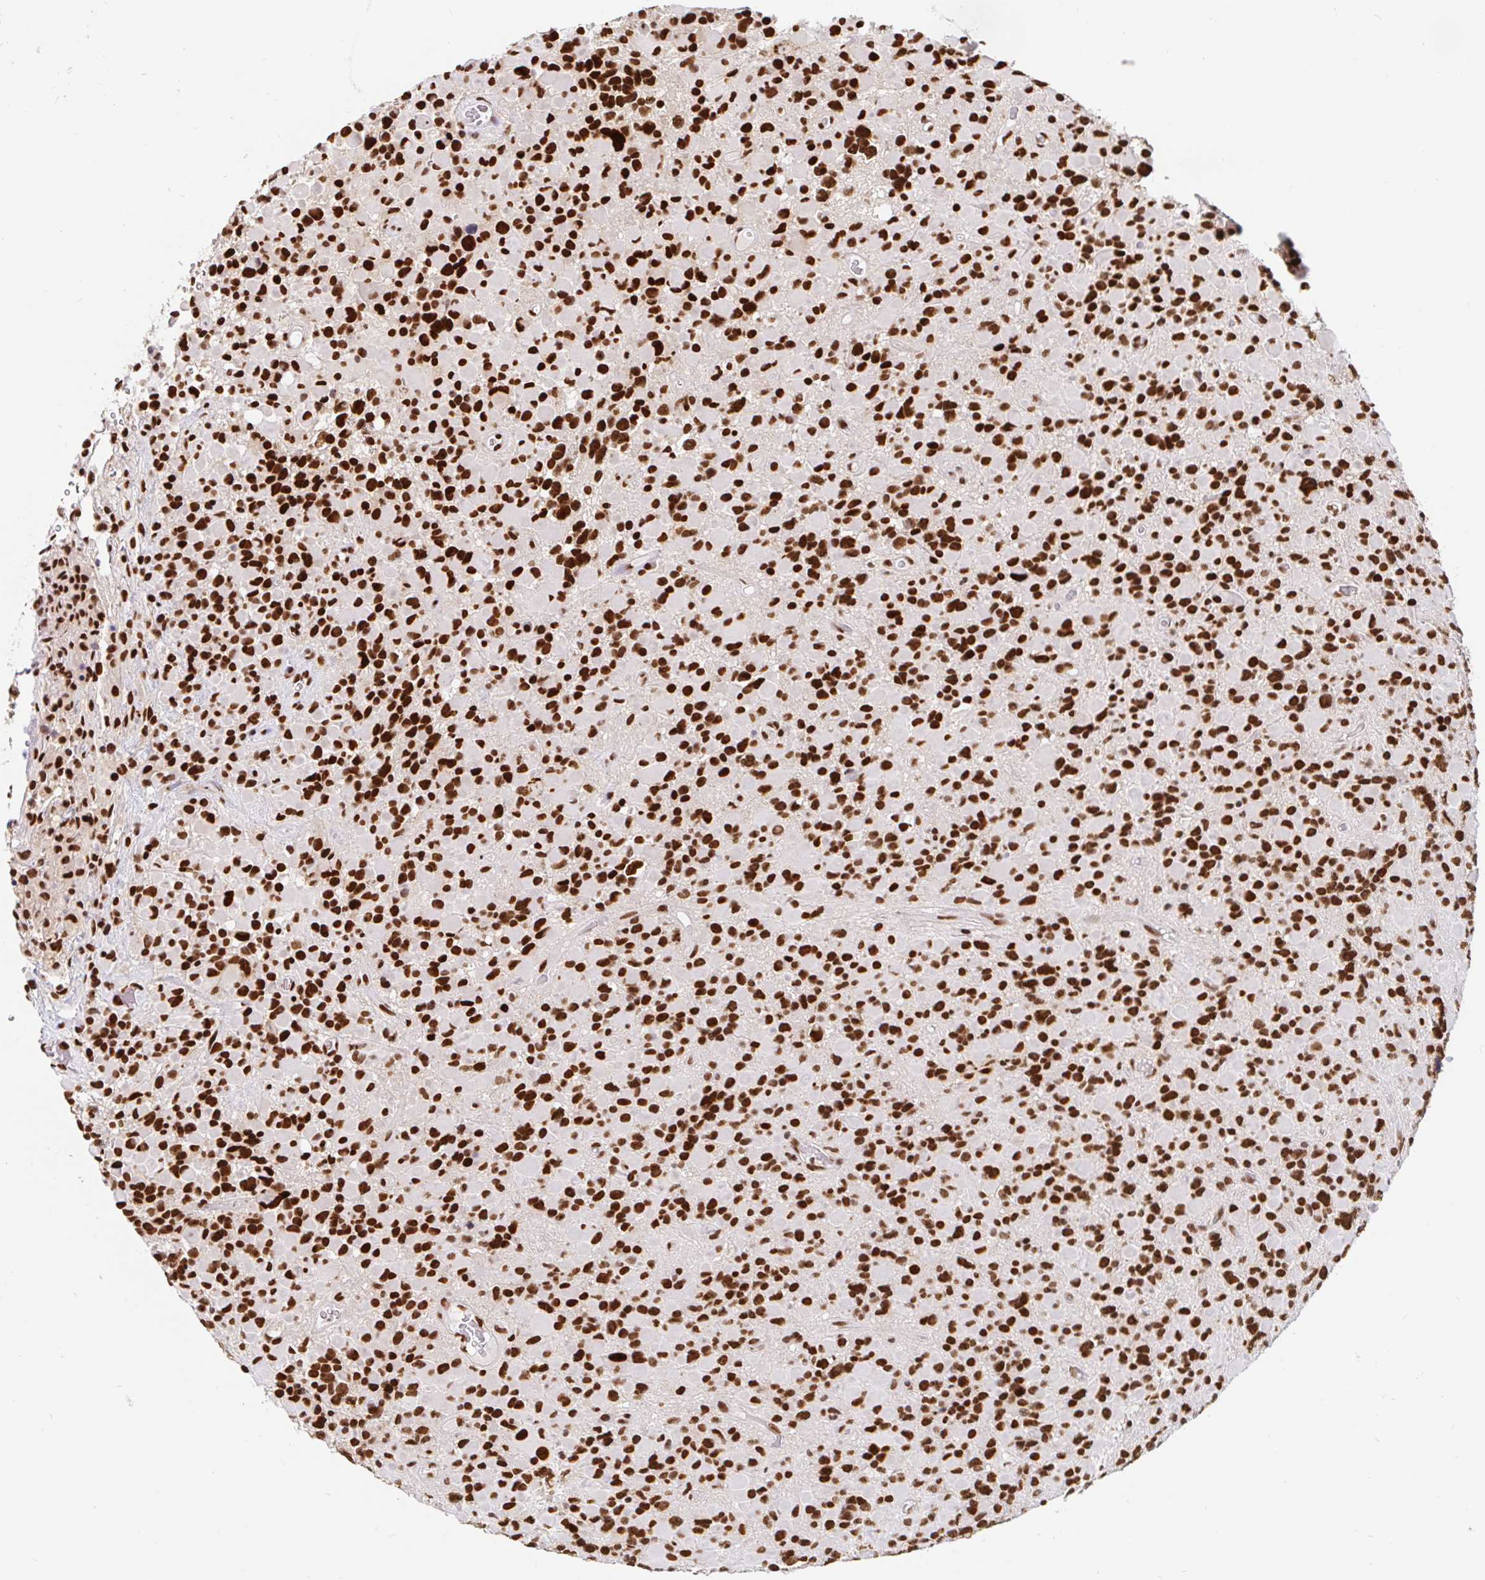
{"staining": {"intensity": "strong", "quantity": ">75%", "location": "nuclear"}, "tissue": "glioma", "cell_type": "Tumor cells", "image_type": "cancer", "snomed": [{"axis": "morphology", "description": "Glioma, malignant, High grade"}, {"axis": "topography", "description": "Brain"}], "caption": "Immunohistochemistry (IHC) (DAB (3,3'-diaminobenzidine)) staining of human high-grade glioma (malignant) demonstrates strong nuclear protein expression in approximately >75% of tumor cells. The staining was performed using DAB (3,3'-diaminobenzidine) to visualize the protein expression in brown, while the nuclei were stained in blue with hematoxylin (Magnification: 20x).", "gene": "RBMX", "patient": {"sex": "female", "age": 40}}